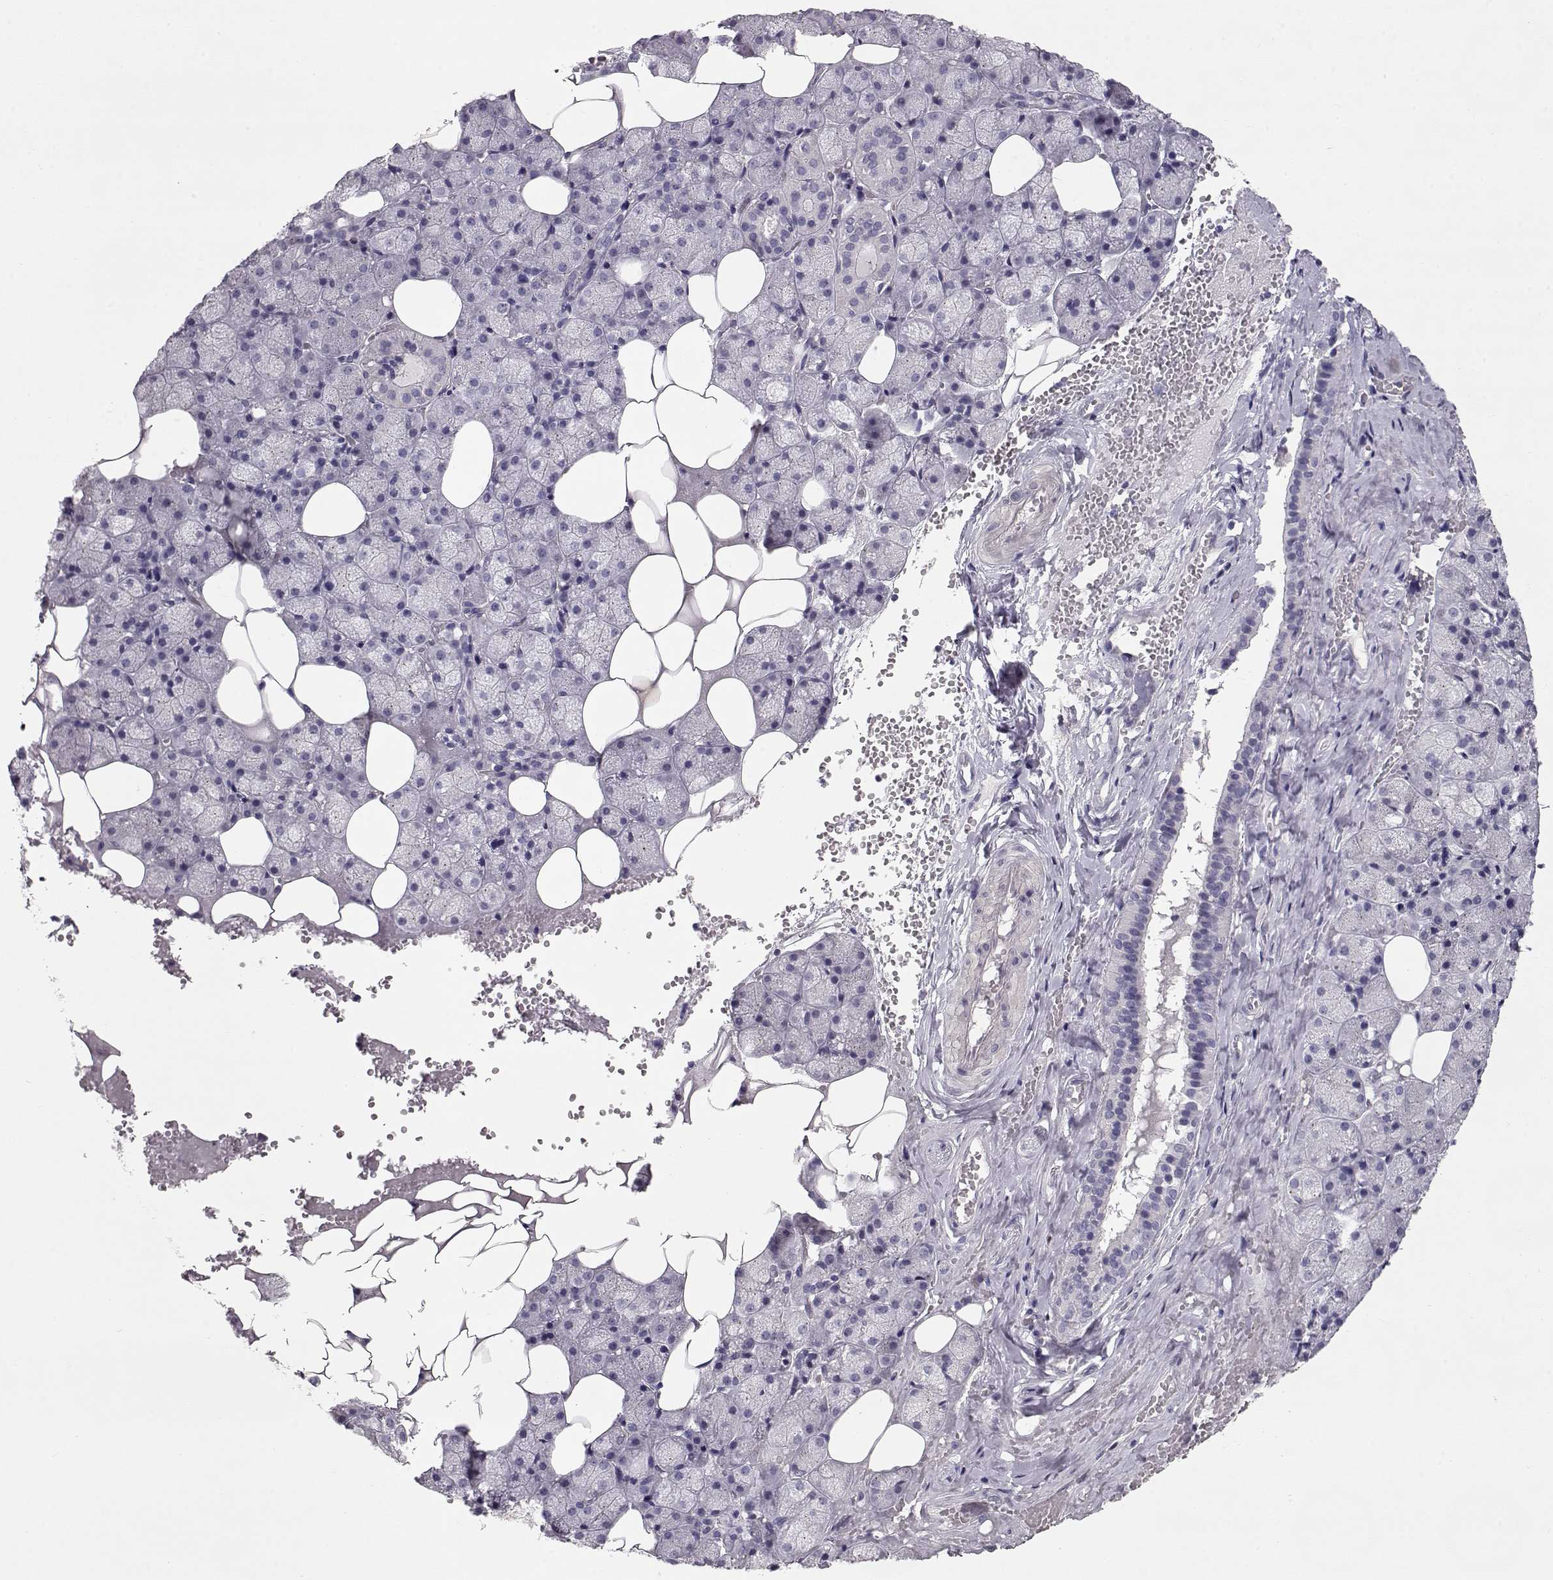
{"staining": {"intensity": "negative", "quantity": "none", "location": "none"}, "tissue": "salivary gland", "cell_type": "Glandular cells", "image_type": "normal", "snomed": [{"axis": "morphology", "description": "Normal tissue, NOS"}, {"axis": "topography", "description": "Salivary gland"}], "caption": "This histopathology image is of normal salivary gland stained with IHC to label a protein in brown with the nuclei are counter-stained blue. There is no positivity in glandular cells.", "gene": "SLC18A1", "patient": {"sex": "male", "age": 38}}